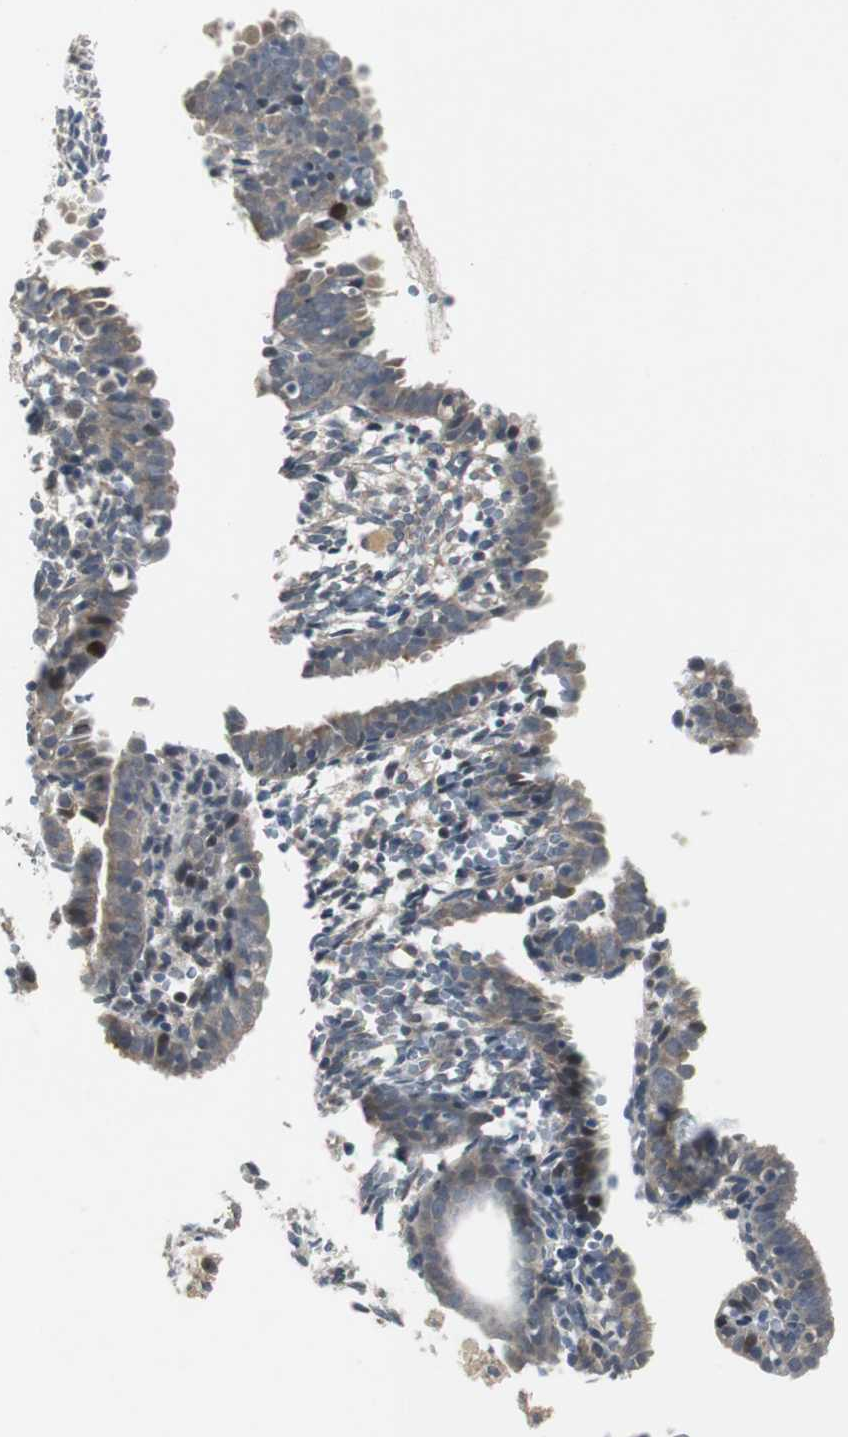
{"staining": {"intensity": "negative", "quantity": "none", "location": "none"}, "tissue": "endometrium", "cell_type": "Cells in endometrial stroma", "image_type": "normal", "snomed": [{"axis": "morphology", "description": "Normal tissue, NOS"}, {"axis": "morphology", "description": "Atrophy, NOS"}, {"axis": "topography", "description": "Uterus"}, {"axis": "topography", "description": "Endometrium"}], "caption": "Endometrium stained for a protein using immunohistochemistry (IHC) displays no positivity cells in endometrial stroma.", "gene": "MYT1", "patient": {"sex": "female", "age": 68}}